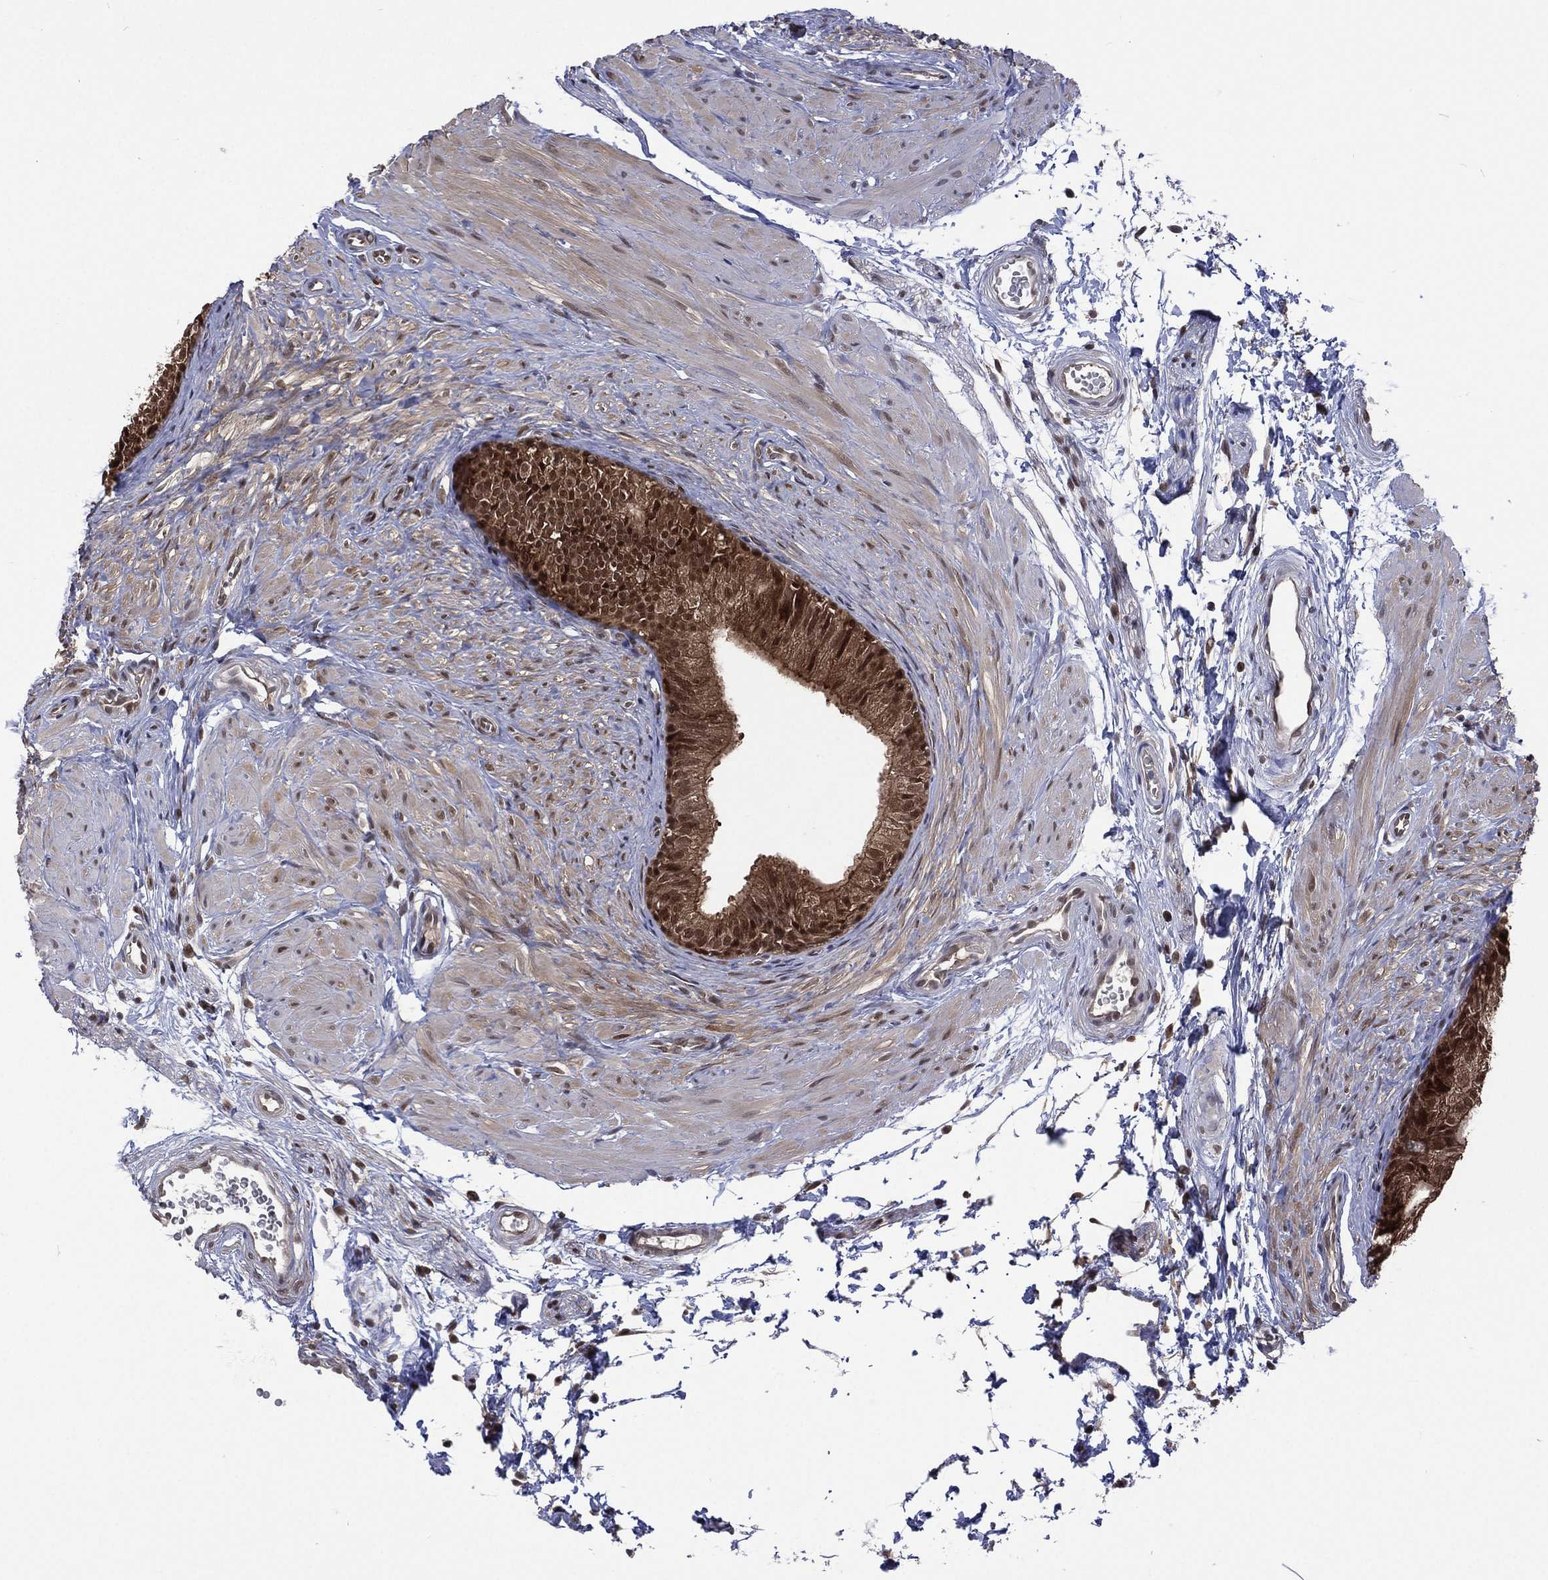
{"staining": {"intensity": "strong", "quantity": ">75%", "location": "cytoplasmic/membranous,nuclear"}, "tissue": "epididymis", "cell_type": "Glandular cells", "image_type": "normal", "snomed": [{"axis": "morphology", "description": "Normal tissue, NOS"}, {"axis": "topography", "description": "Epididymis"}], "caption": "Benign epididymis was stained to show a protein in brown. There is high levels of strong cytoplasmic/membranous,nuclear positivity in approximately >75% of glandular cells.", "gene": "MTAP", "patient": {"sex": "male", "age": 22}}